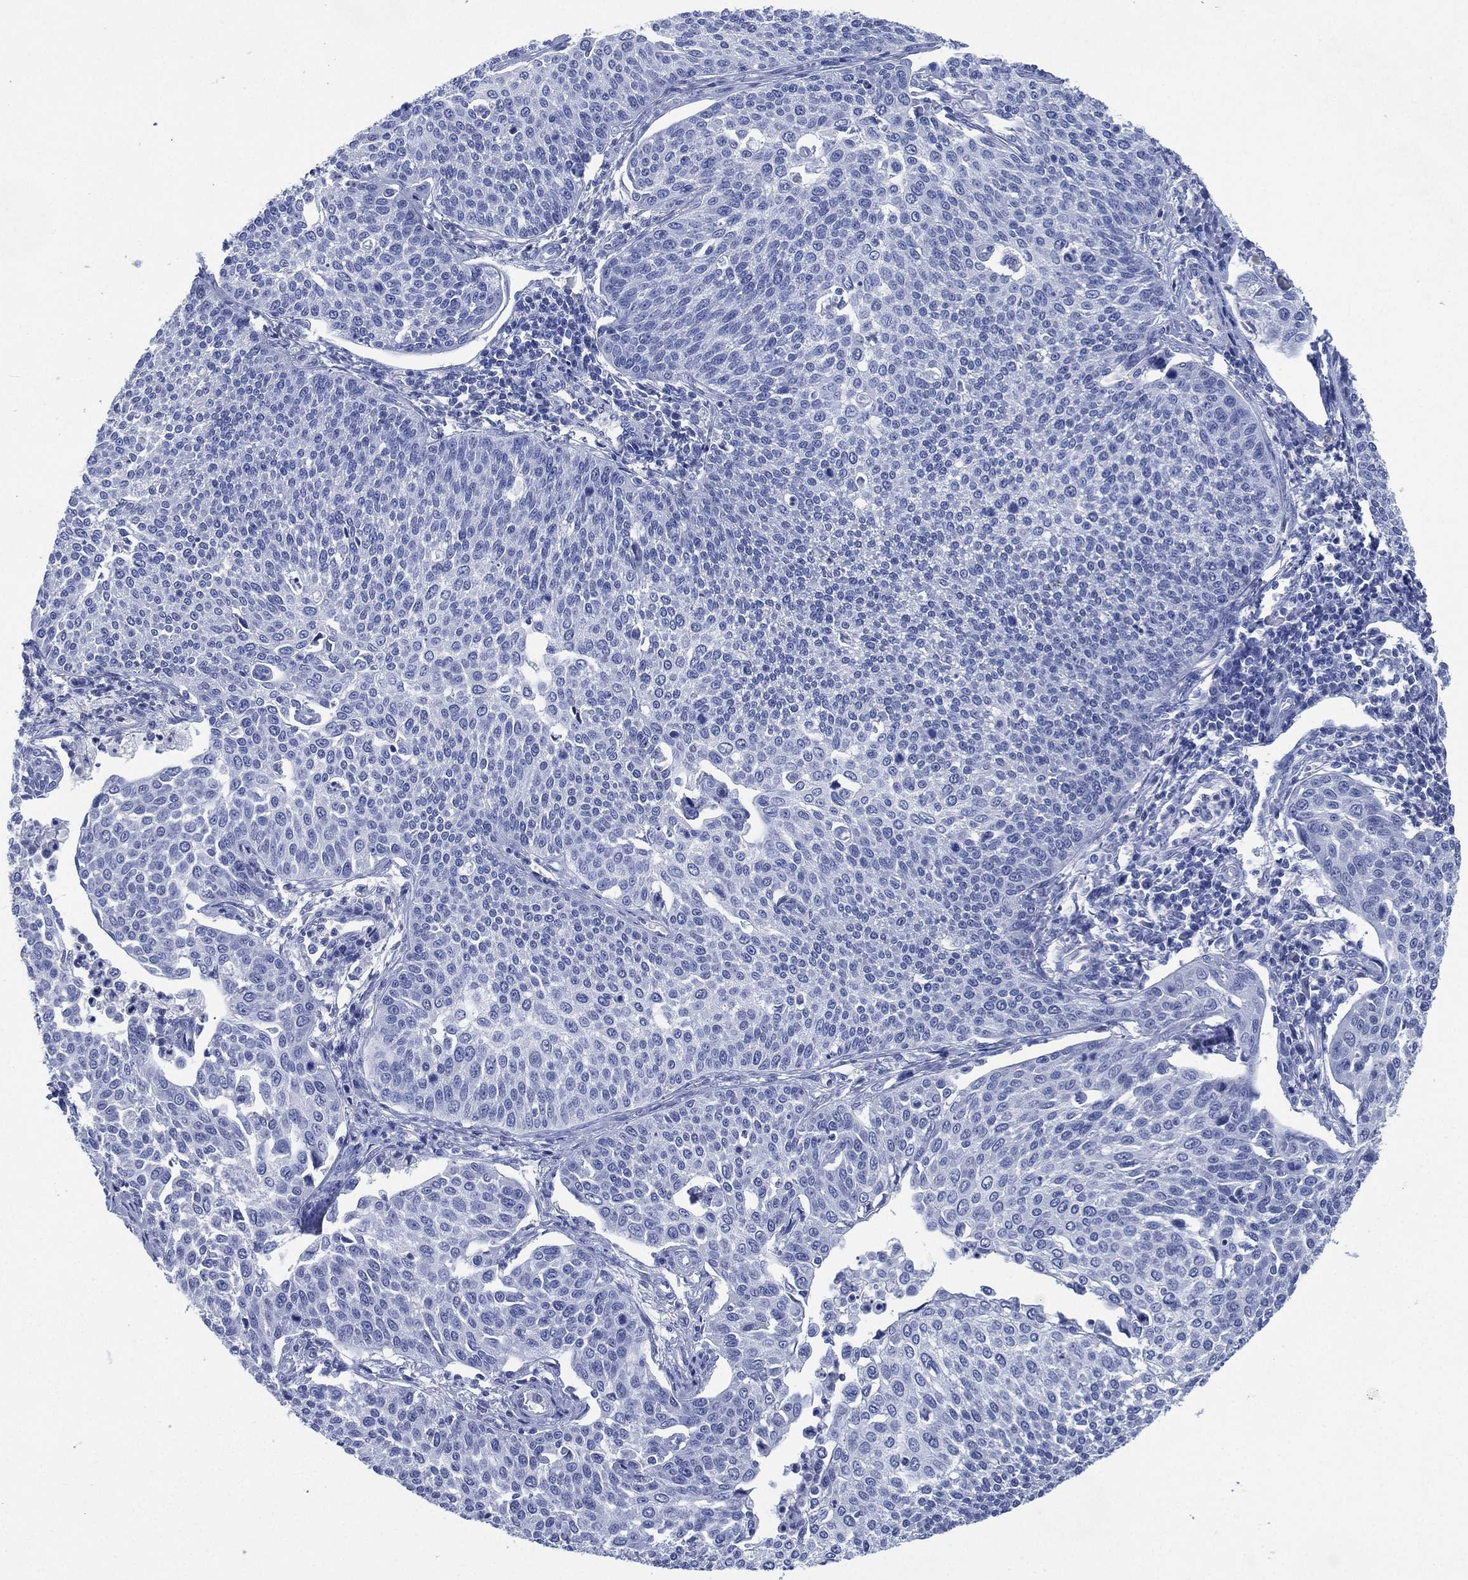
{"staining": {"intensity": "negative", "quantity": "none", "location": "none"}, "tissue": "cervical cancer", "cell_type": "Tumor cells", "image_type": "cancer", "snomed": [{"axis": "morphology", "description": "Squamous cell carcinoma, NOS"}, {"axis": "topography", "description": "Cervix"}], "caption": "Tumor cells show no significant staining in cervical cancer (squamous cell carcinoma).", "gene": "SIGLECL1", "patient": {"sex": "female", "age": 34}}